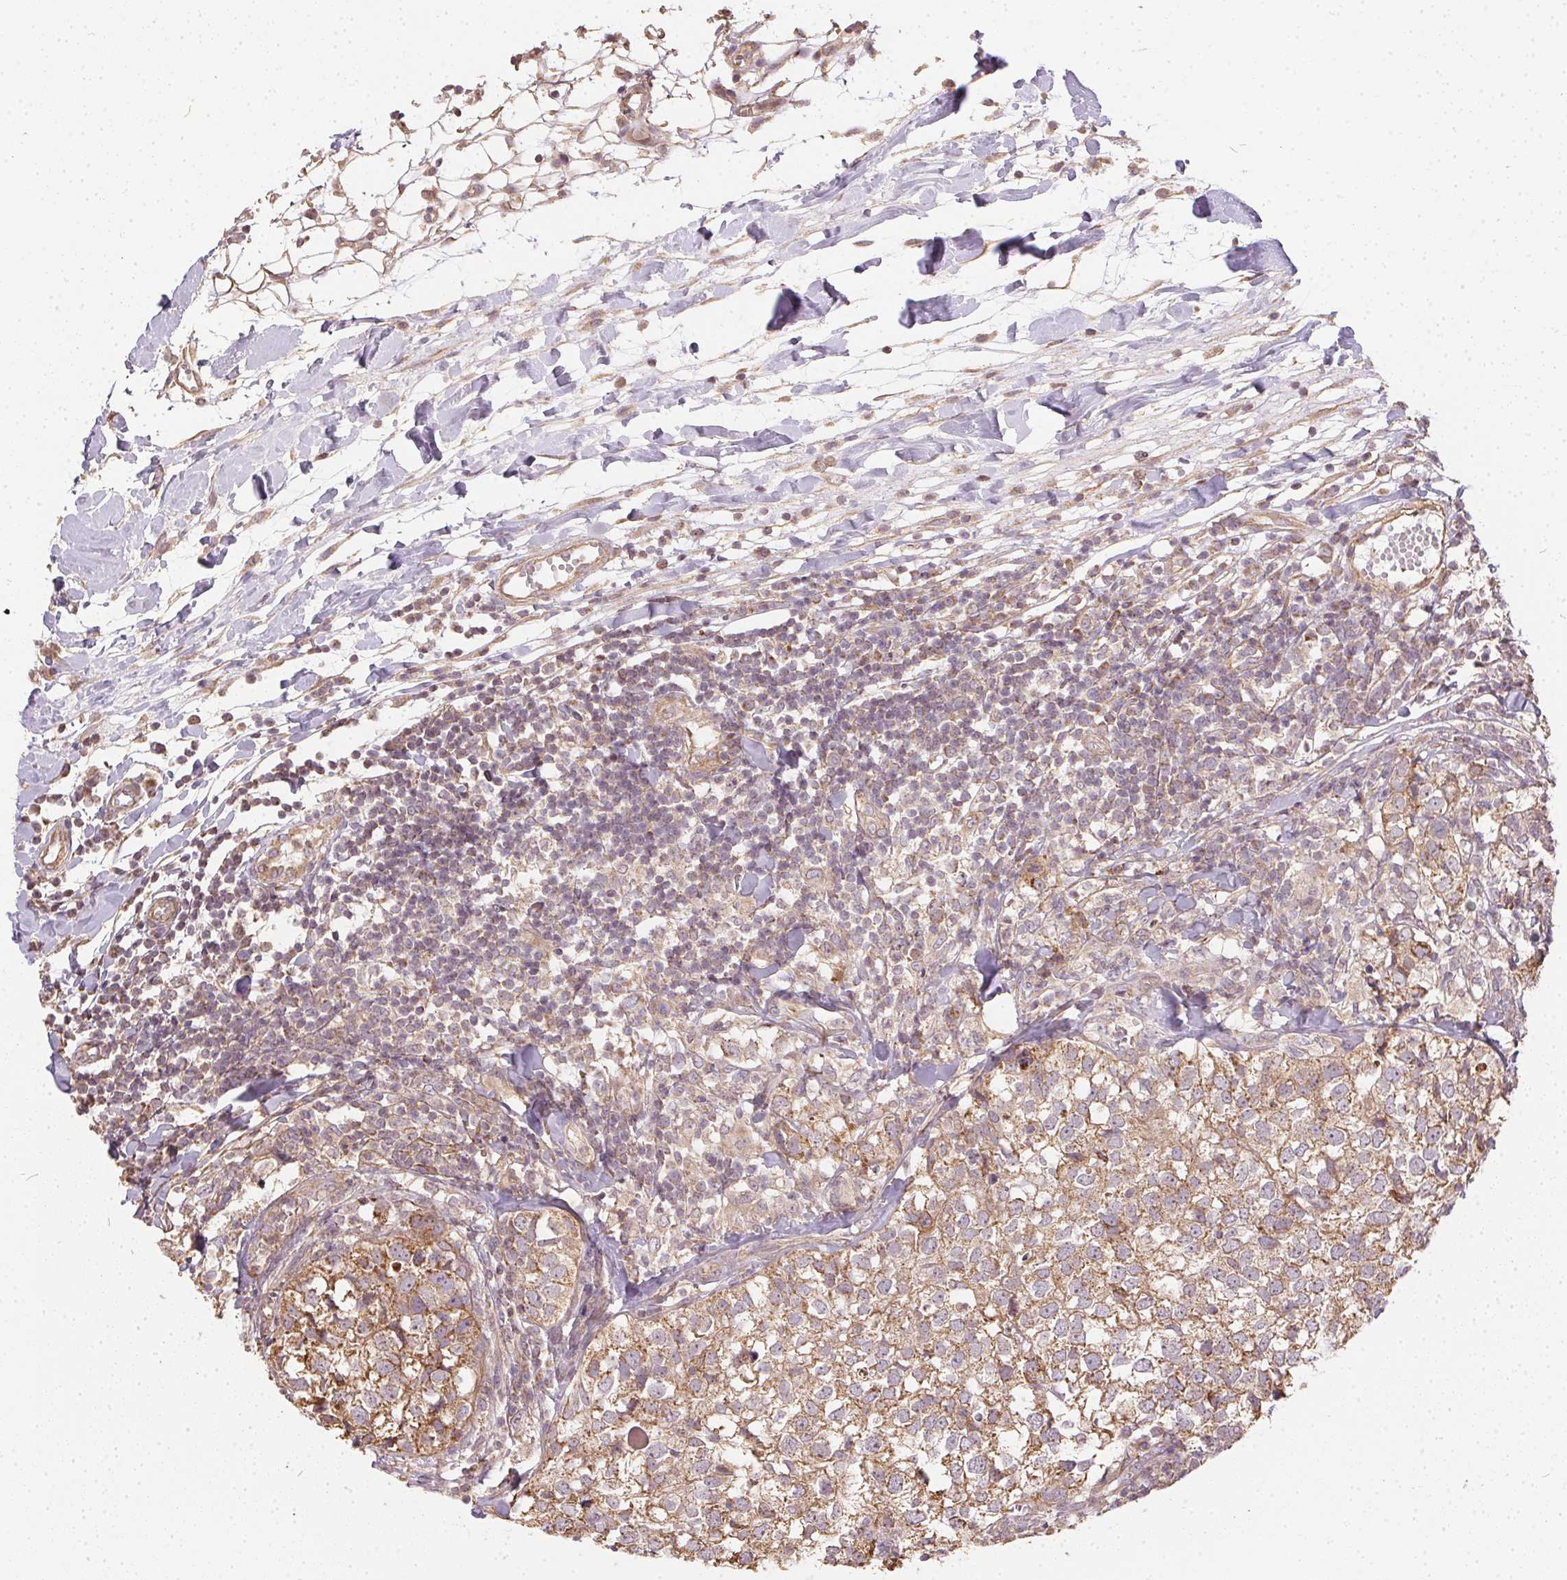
{"staining": {"intensity": "moderate", "quantity": ">75%", "location": "cytoplasmic/membranous"}, "tissue": "breast cancer", "cell_type": "Tumor cells", "image_type": "cancer", "snomed": [{"axis": "morphology", "description": "Duct carcinoma"}, {"axis": "topography", "description": "Breast"}], "caption": "Human breast invasive ductal carcinoma stained for a protein (brown) shows moderate cytoplasmic/membranous positive positivity in approximately >75% of tumor cells.", "gene": "REV3L", "patient": {"sex": "female", "age": 30}}